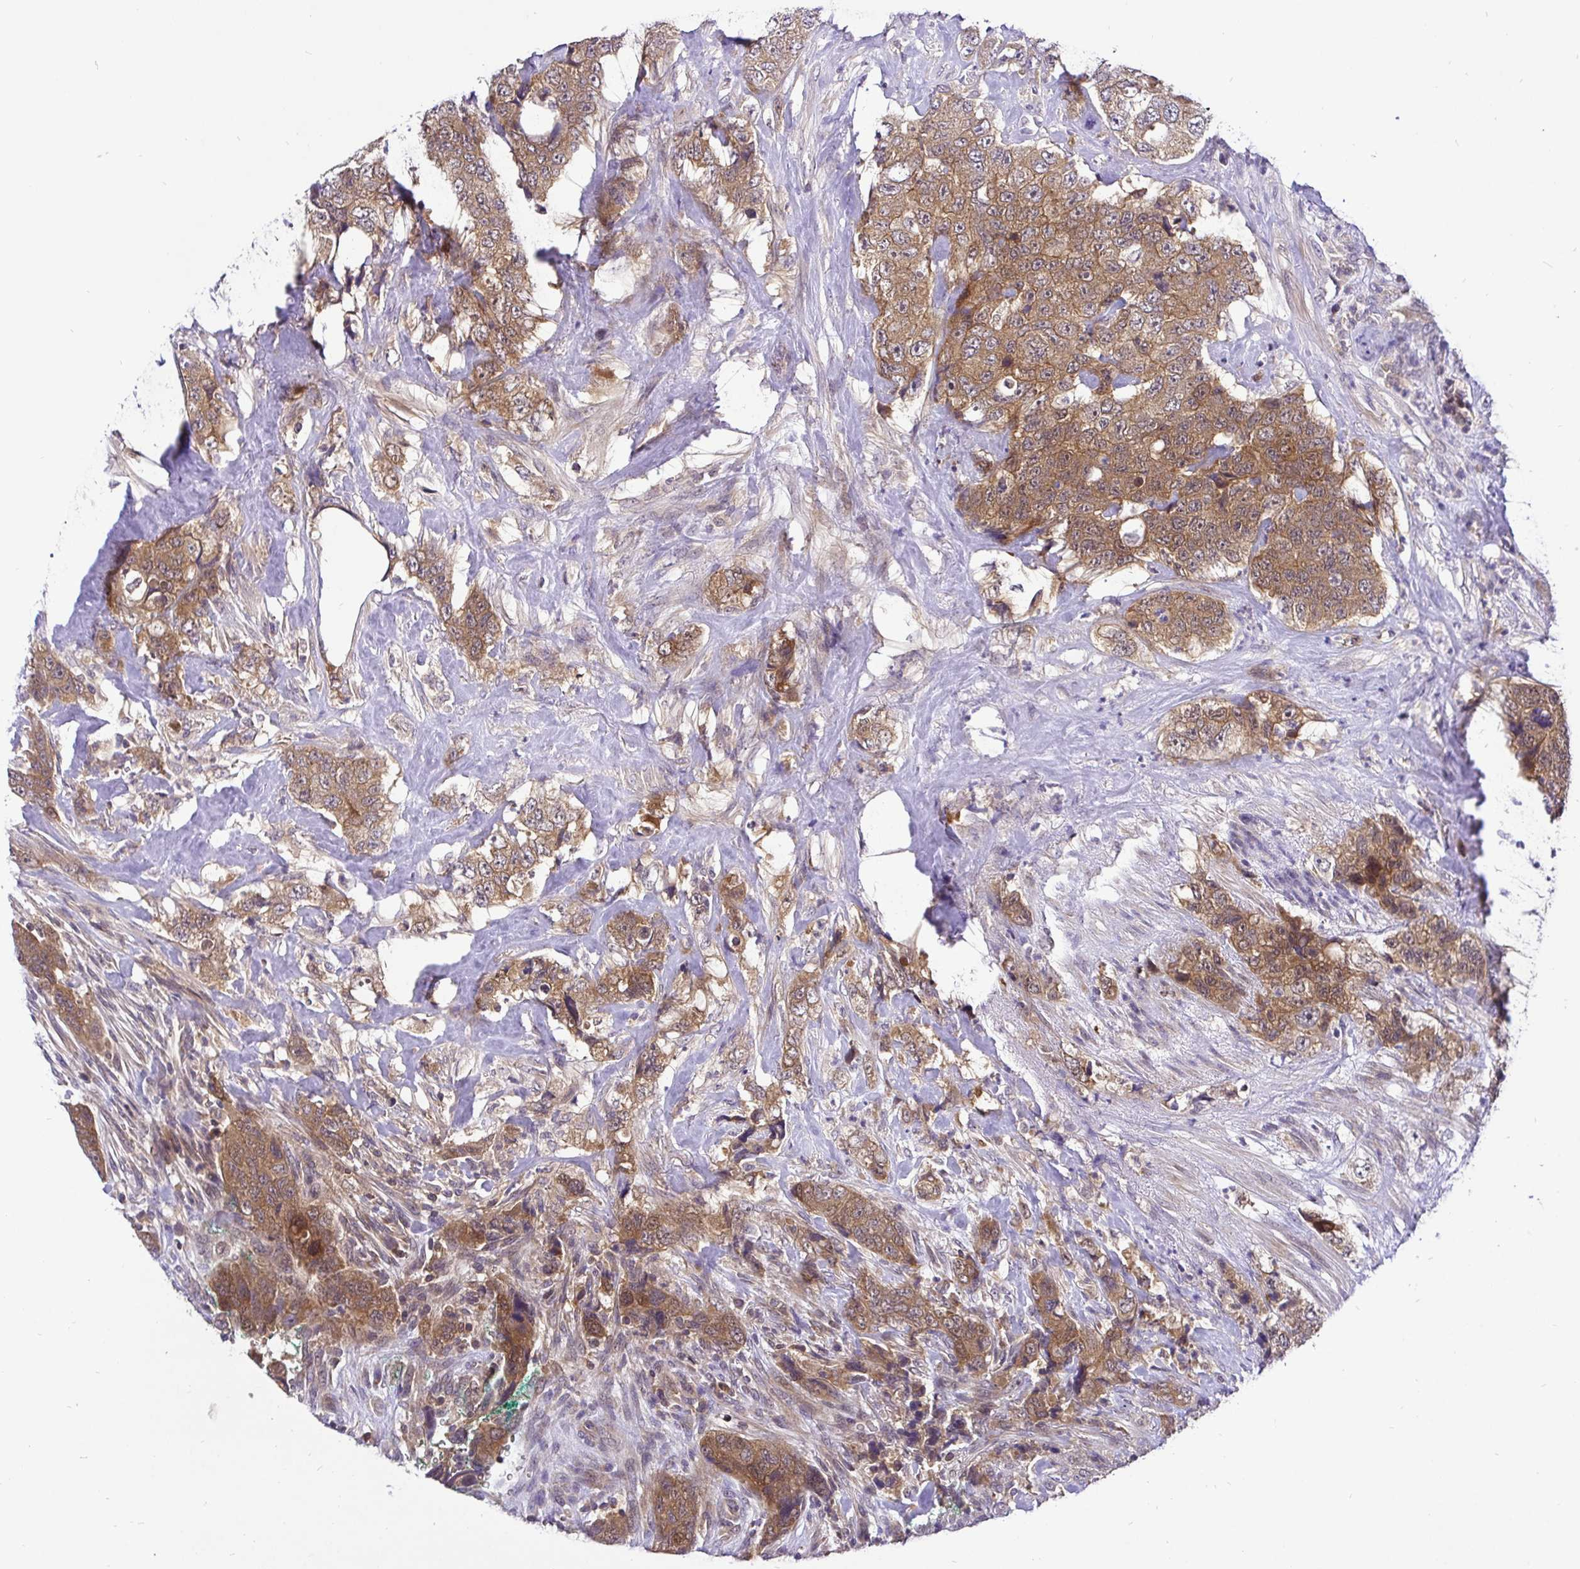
{"staining": {"intensity": "moderate", "quantity": ">75%", "location": "cytoplasmic/membranous"}, "tissue": "urothelial cancer", "cell_type": "Tumor cells", "image_type": "cancer", "snomed": [{"axis": "morphology", "description": "Urothelial carcinoma, High grade"}, {"axis": "topography", "description": "Urinary bladder"}], "caption": "High-grade urothelial carcinoma was stained to show a protein in brown. There is medium levels of moderate cytoplasmic/membranous positivity in approximately >75% of tumor cells. The staining was performed using DAB to visualize the protein expression in brown, while the nuclei were stained in blue with hematoxylin (Magnification: 20x).", "gene": "UBE2M", "patient": {"sex": "female", "age": 78}}